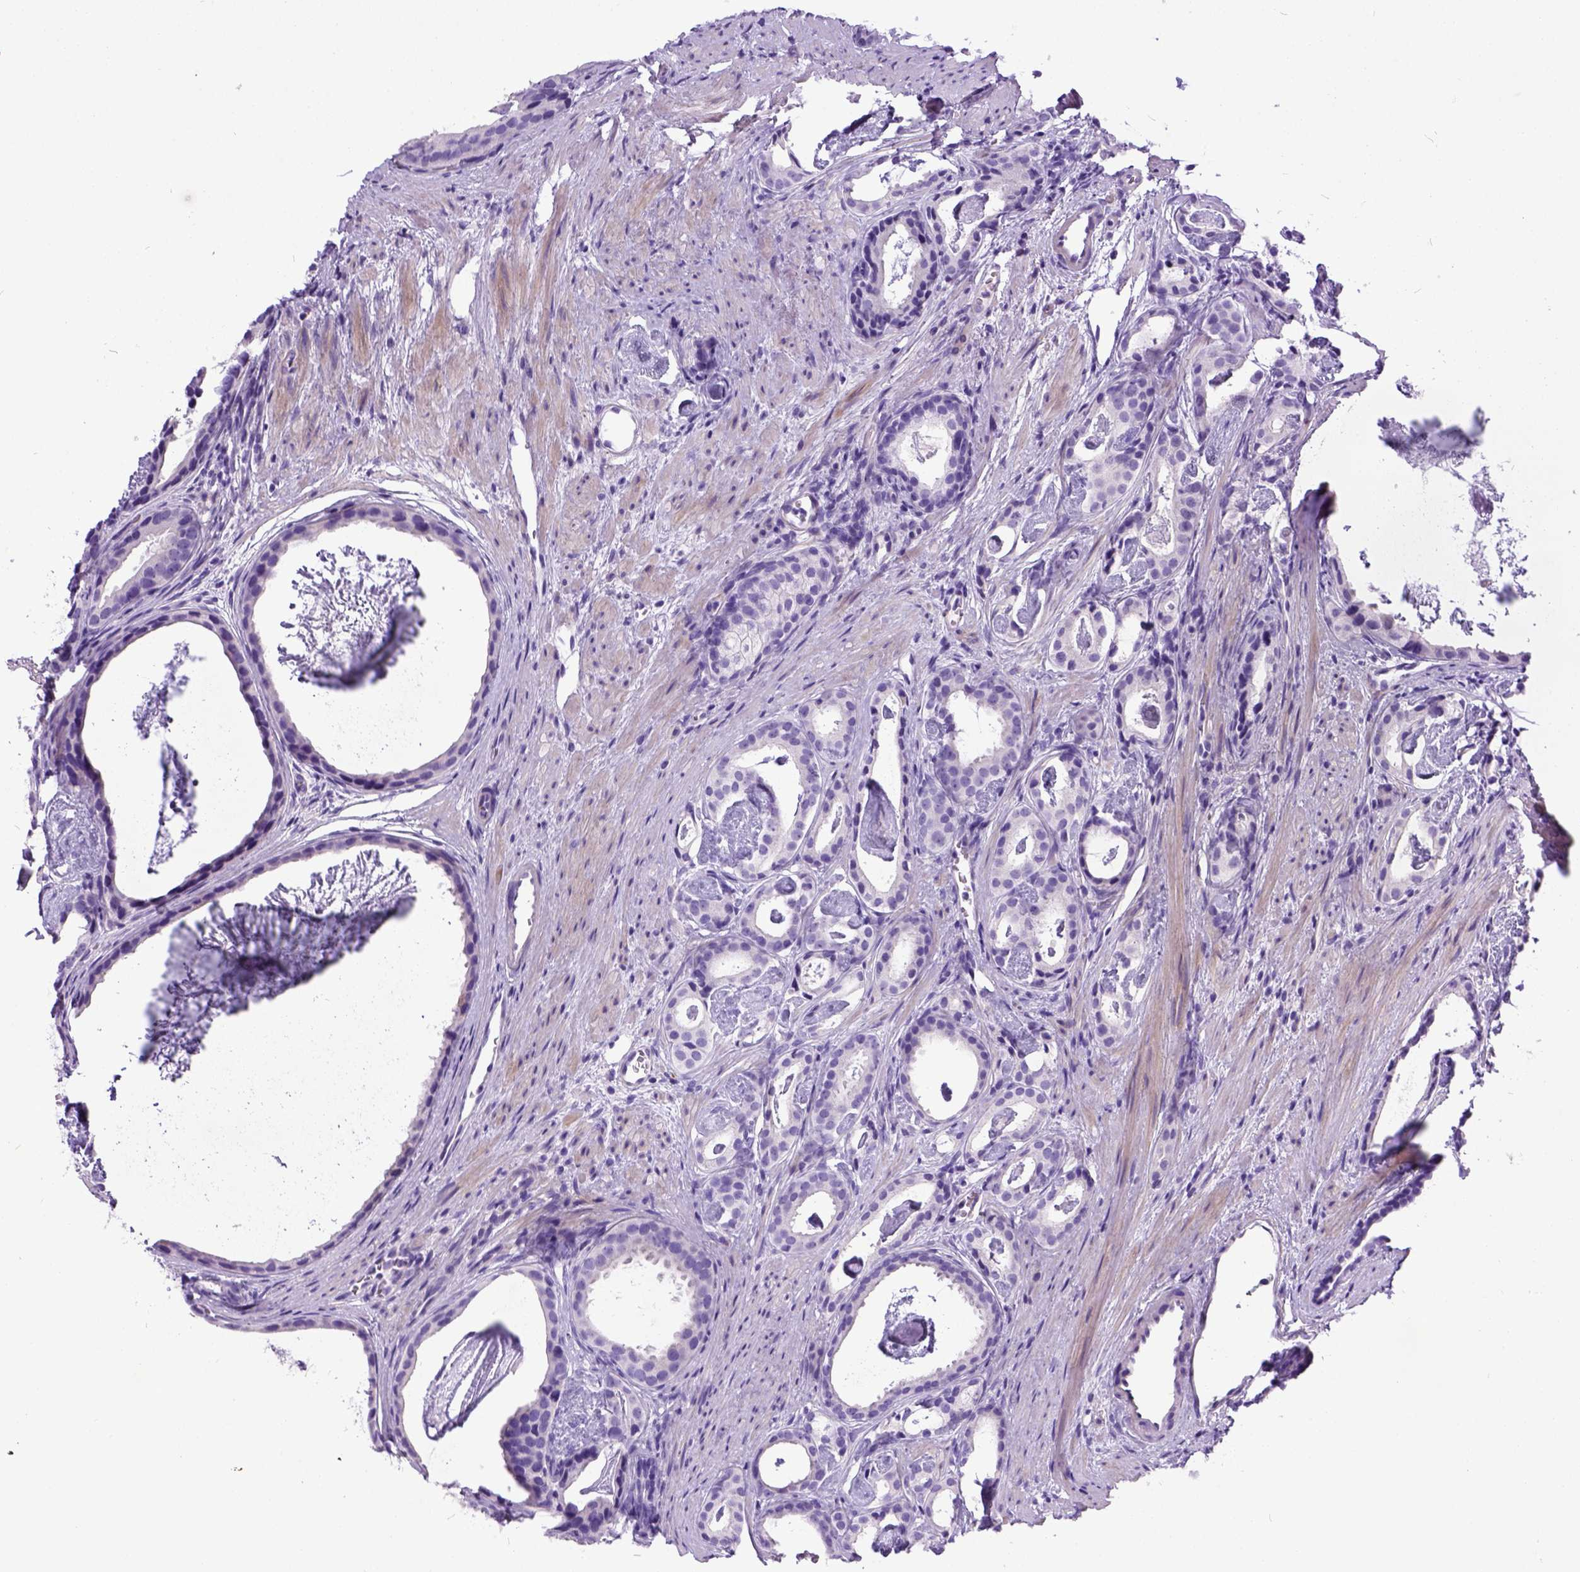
{"staining": {"intensity": "negative", "quantity": "none", "location": "none"}, "tissue": "prostate cancer", "cell_type": "Tumor cells", "image_type": "cancer", "snomed": [{"axis": "morphology", "description": "Adenocarcinoma, Low grade"}, {"axis": "topography", "description": "Prostate and seminal vesicle, NOS"}], "caption": "Immunohistochemistry histopathology image of neoplastic tissue: human prostate cancer stained with DAB (3,3'-diaminobenzidine) displays no significant protein staining in tumor cells.", "gene": "IGF2", "patient": {"sex": "male", "age": 71}}